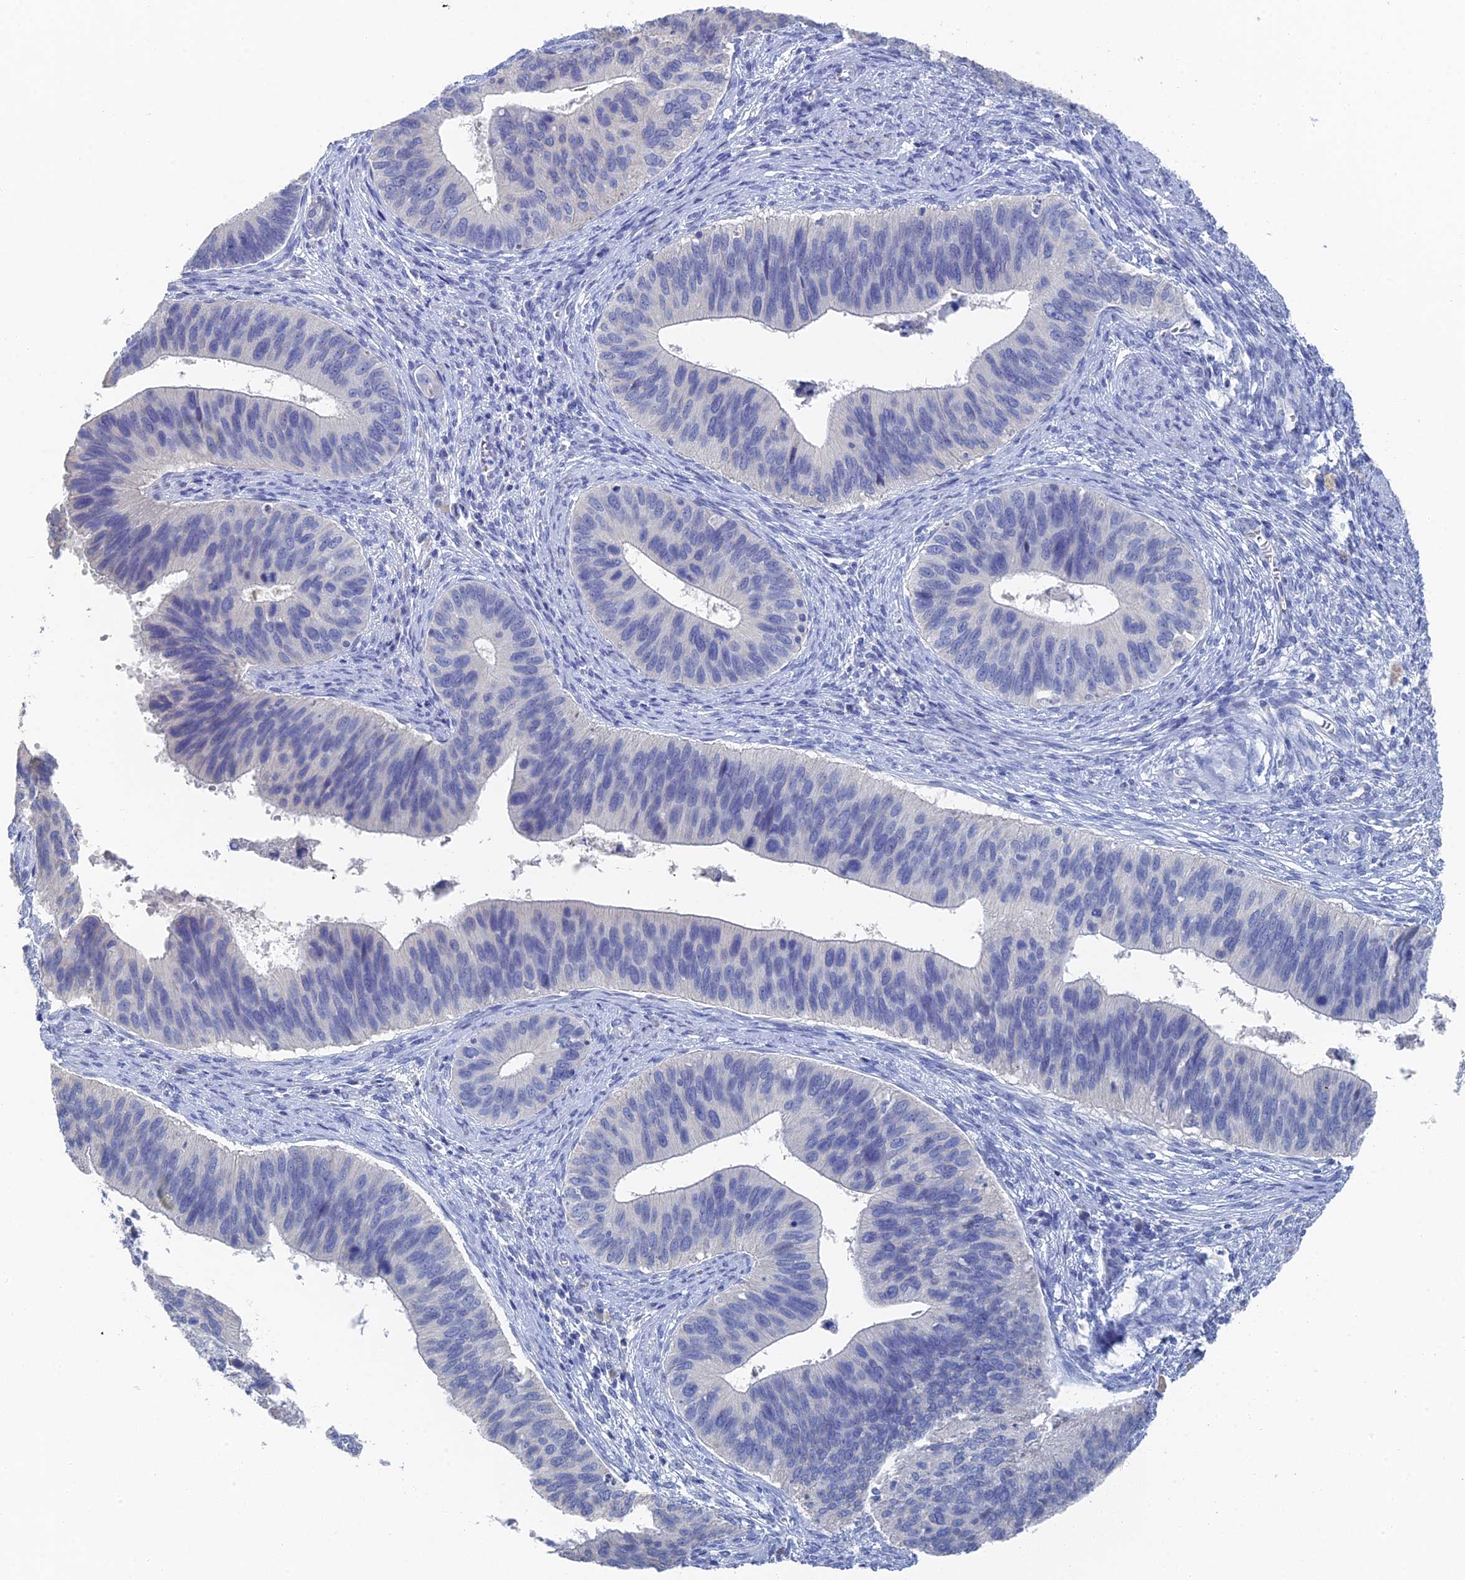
{"staining": {"intensity": "negative", "quantity": "none", "location": "none"}, "tissue": "cervical cancer", "cell_type": "Tumor cells", "image_type": "cancer", "snomed": [{"axis": "morphology", "description": "Adenocarcinoma, NOS"}, {"axis": "topography", "description": "Cervix"}], "caption": "There is no significant expression in tumor cells of cervical cancer (adenocarcinoma). (DAB (3,3'-diaminobenzidine) IHC visualized using brightfield microscopy, high magnification).", "gene": "GFAP", "patient": {"sex": "female", "age": 42}}